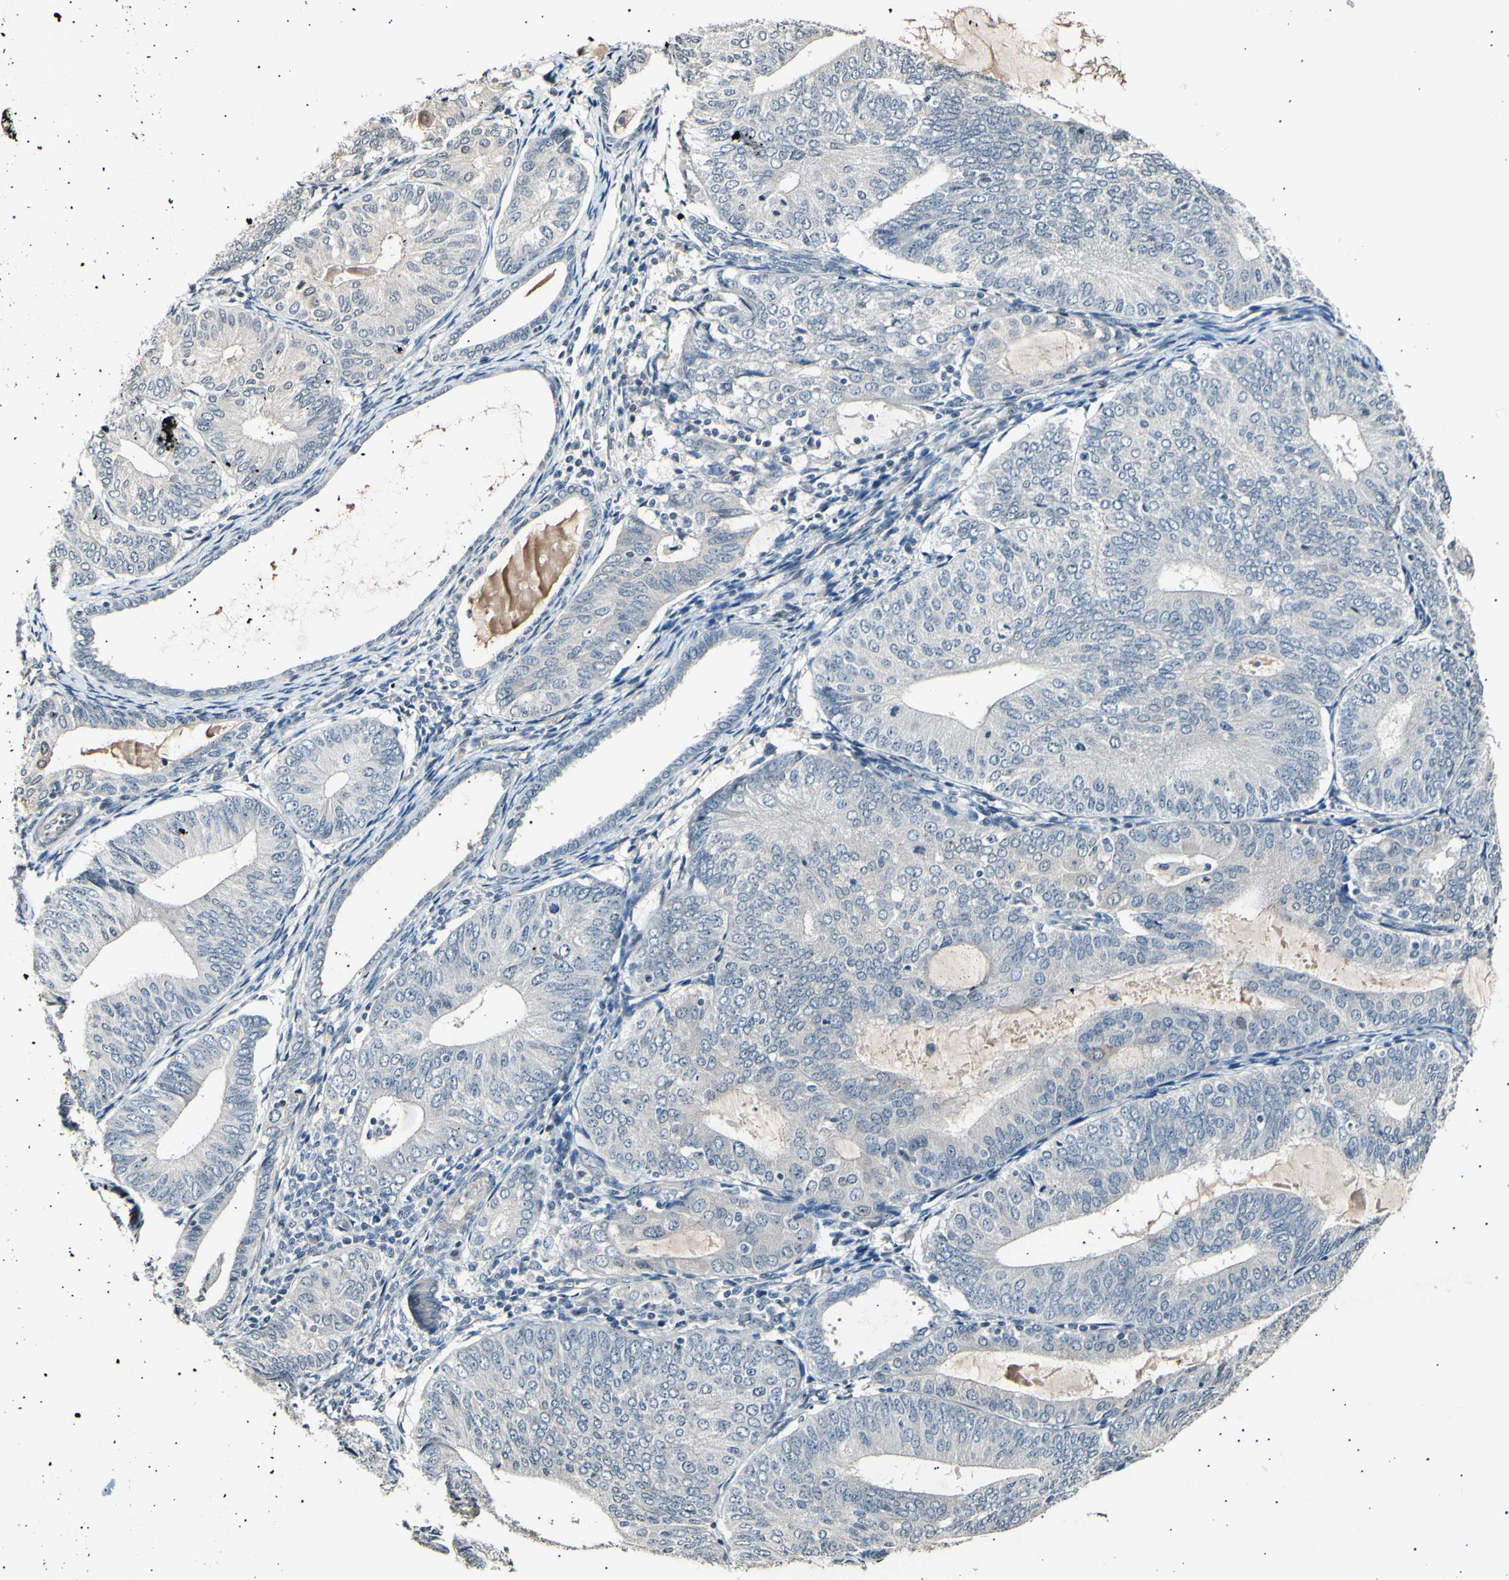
{"staining": {"intensity": "negative", "quantity": "none", "location": "none"}, "tissue": "endometrial cancer", "cell_type": "Tumor cells", "image_type": "cancer", "snomed": [{"axis": "morphology", "description": "Adenocarcinoma, NOS"}, {"axis": "topography", "description": "Endometrium"}], "caption": "IHC histopathology image of neoplastic tissue: human adenocarcinoma (endometrial) stained with DAB (3,3'-diaminobenzidine) displays no significant protein positivity in tumor cells. Brightfield microscopy of immunohistochemistry (IHC) stained with DAB (3,3'-diaminobenzidine) (brown) and hematoxylin (blue), captured at high magnification.", "gene": "AK1", "patient": {"sex": "female", "age": 81}}